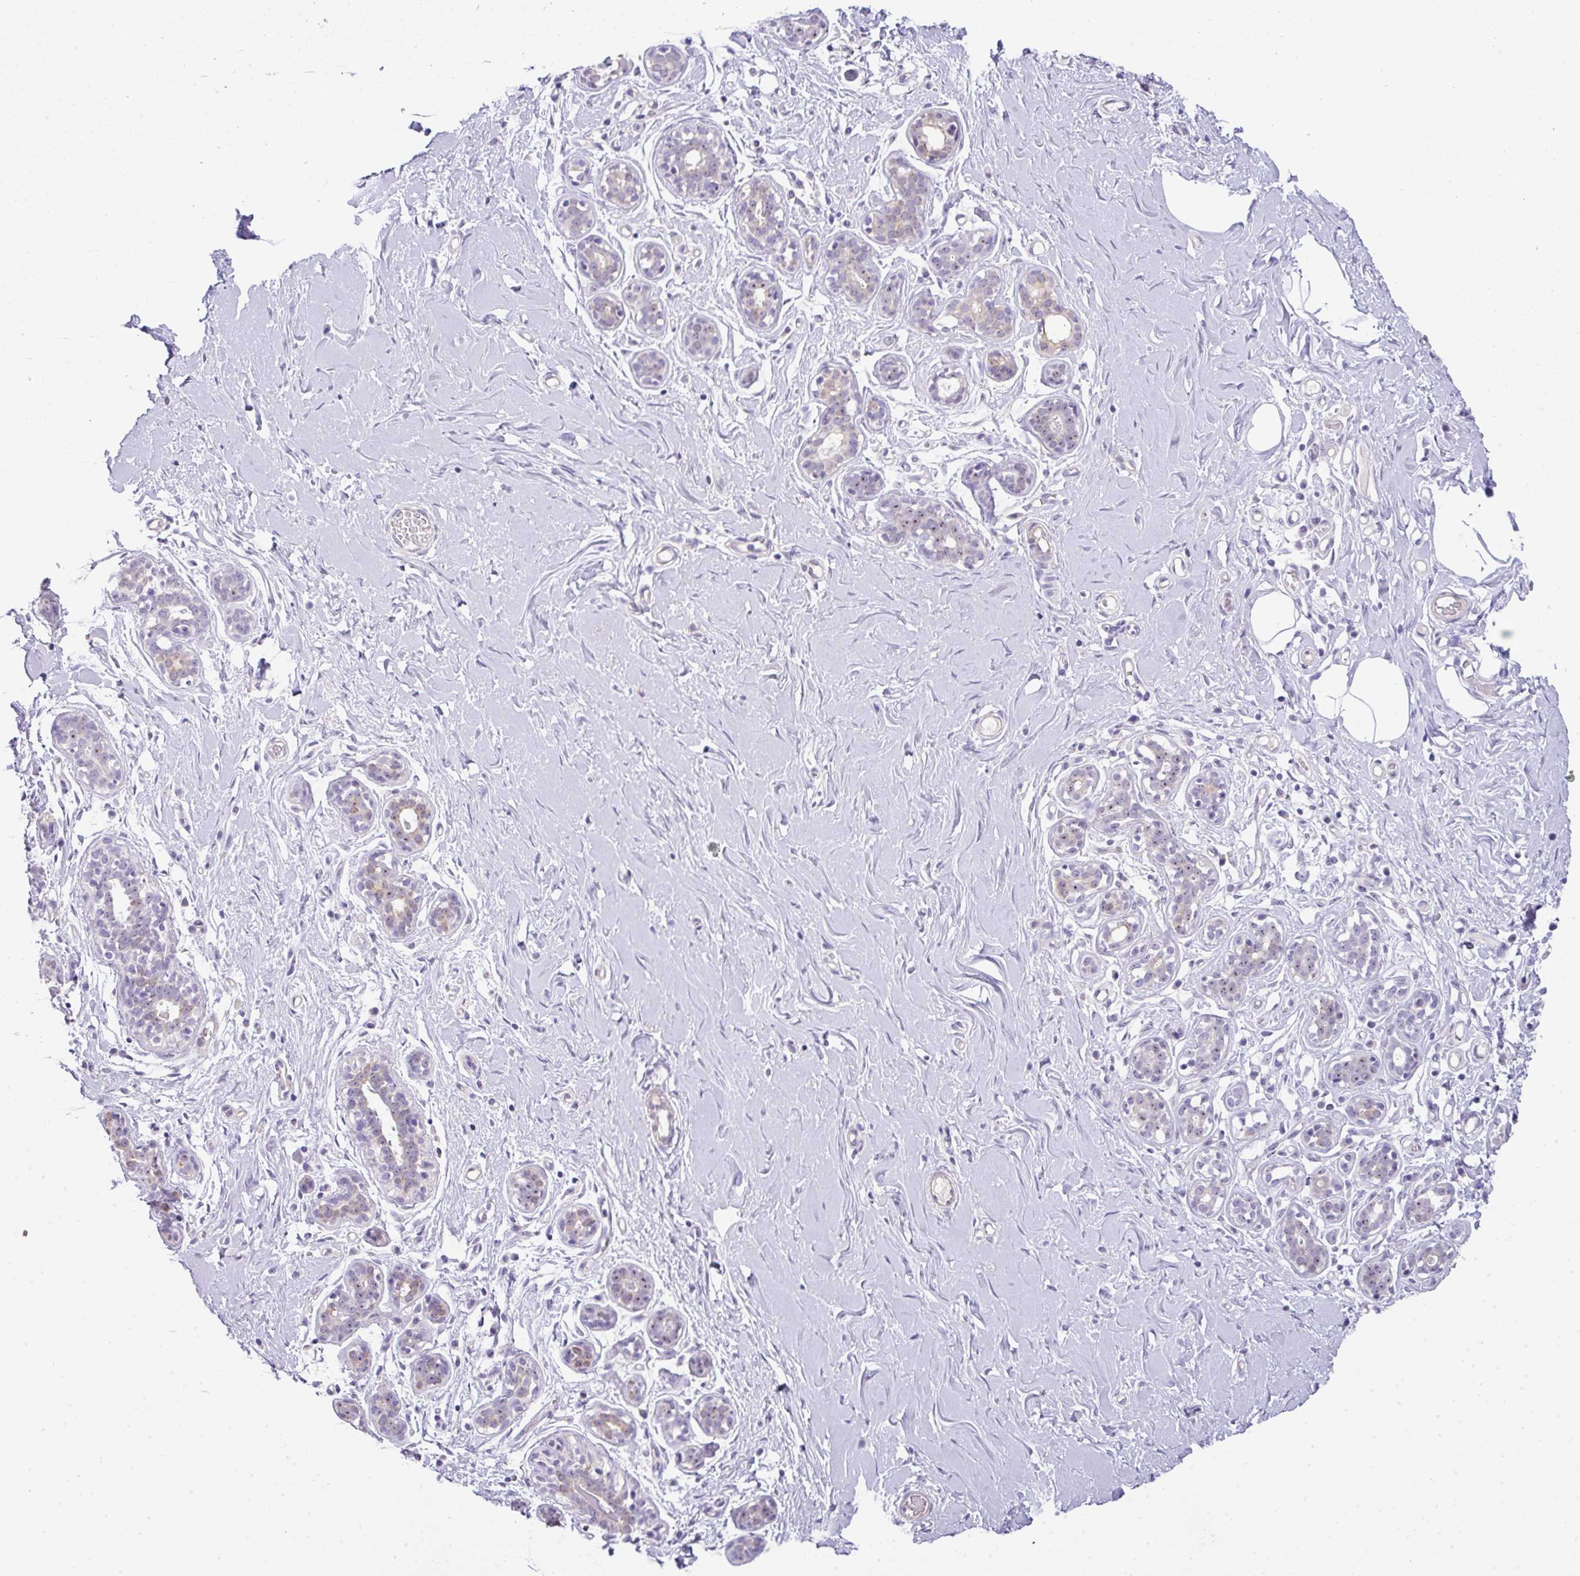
{"staining": {"intensity": "negative", "quantity": "none", "location": "none"}, "tissue": "breast", "cell_type": "Adipocytes", "image_type": "normal", "snomed": [{"axis": "morphology", "description": "Normal tissue, NOS"}, {"axis": "topography", "description": "Breast"}], "caption": "Immunohistochemical staining of unremarkable human breast exhibits no significant staining in adipocytes. The staining was performed using DAB (3,3'-diaminobenzidine) to visualize the protein expression in brown, while the nuclei were stained in blue with hematoxylin (Magnification: 20x).", "gene": "GCG", "patient": {"sex": "female", "age": 27}}